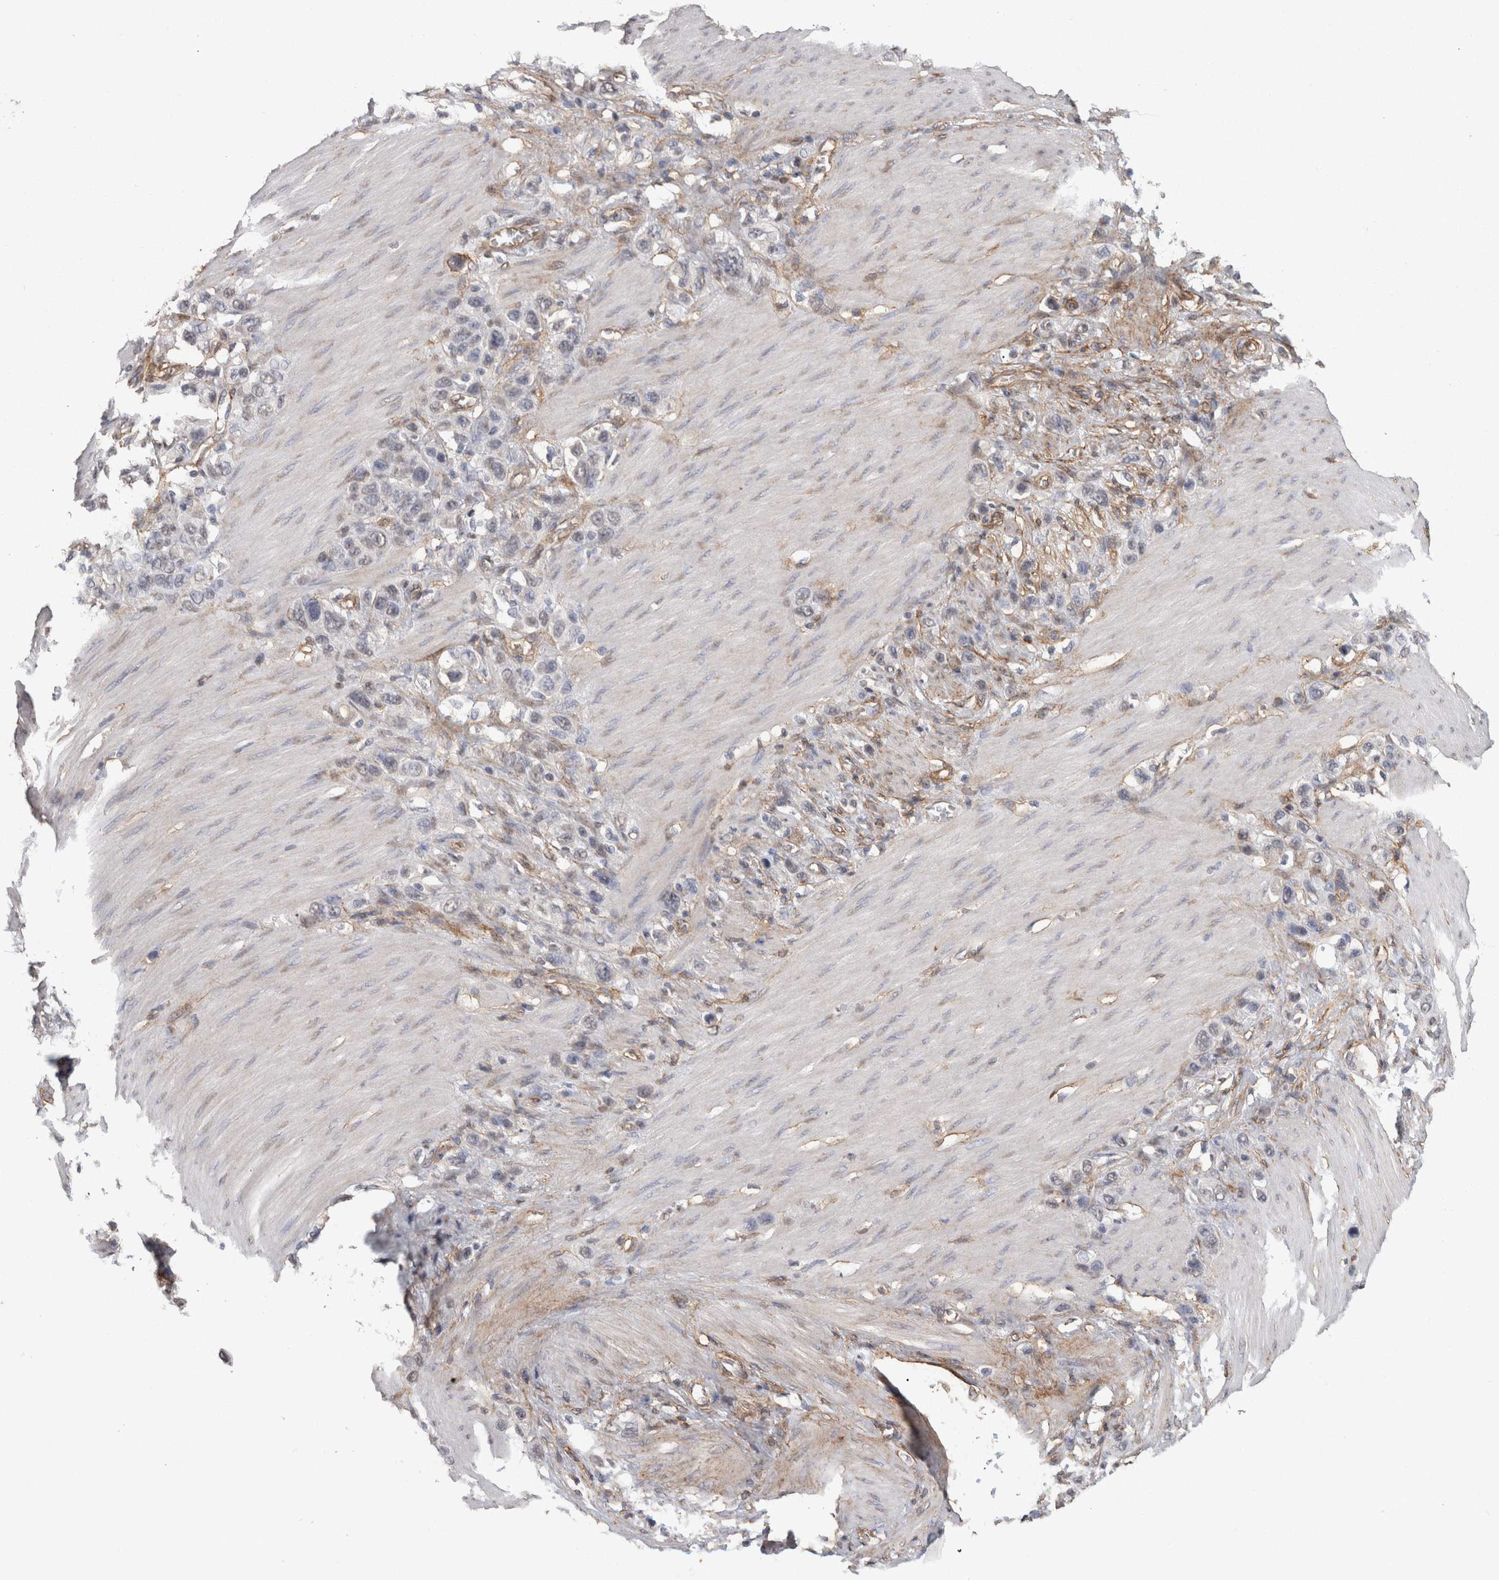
{"staining": {"intensity": "negative", "quantity": "none", "location": "none"}, "tissue": "stomach cancer", "cell_type": "Tumor cells", "image_type": "cancer", "snomed": [{"axis": "morphology", "description": "Adenocarcinoma, NOS"}, {"axis": "morphology", "description": "Adenocarcinoma, High grade"}, {"axis": "topography", "description": "Stomach, upper"}, {"axis": "topography", "description": "Stomach, lower"}], "caption": "Stomach cancer was stained to show a protein in brown. There is no significant expression in tumor cells.", "gene": "RECK", "patient": {"sex": "female", "age": 65}}